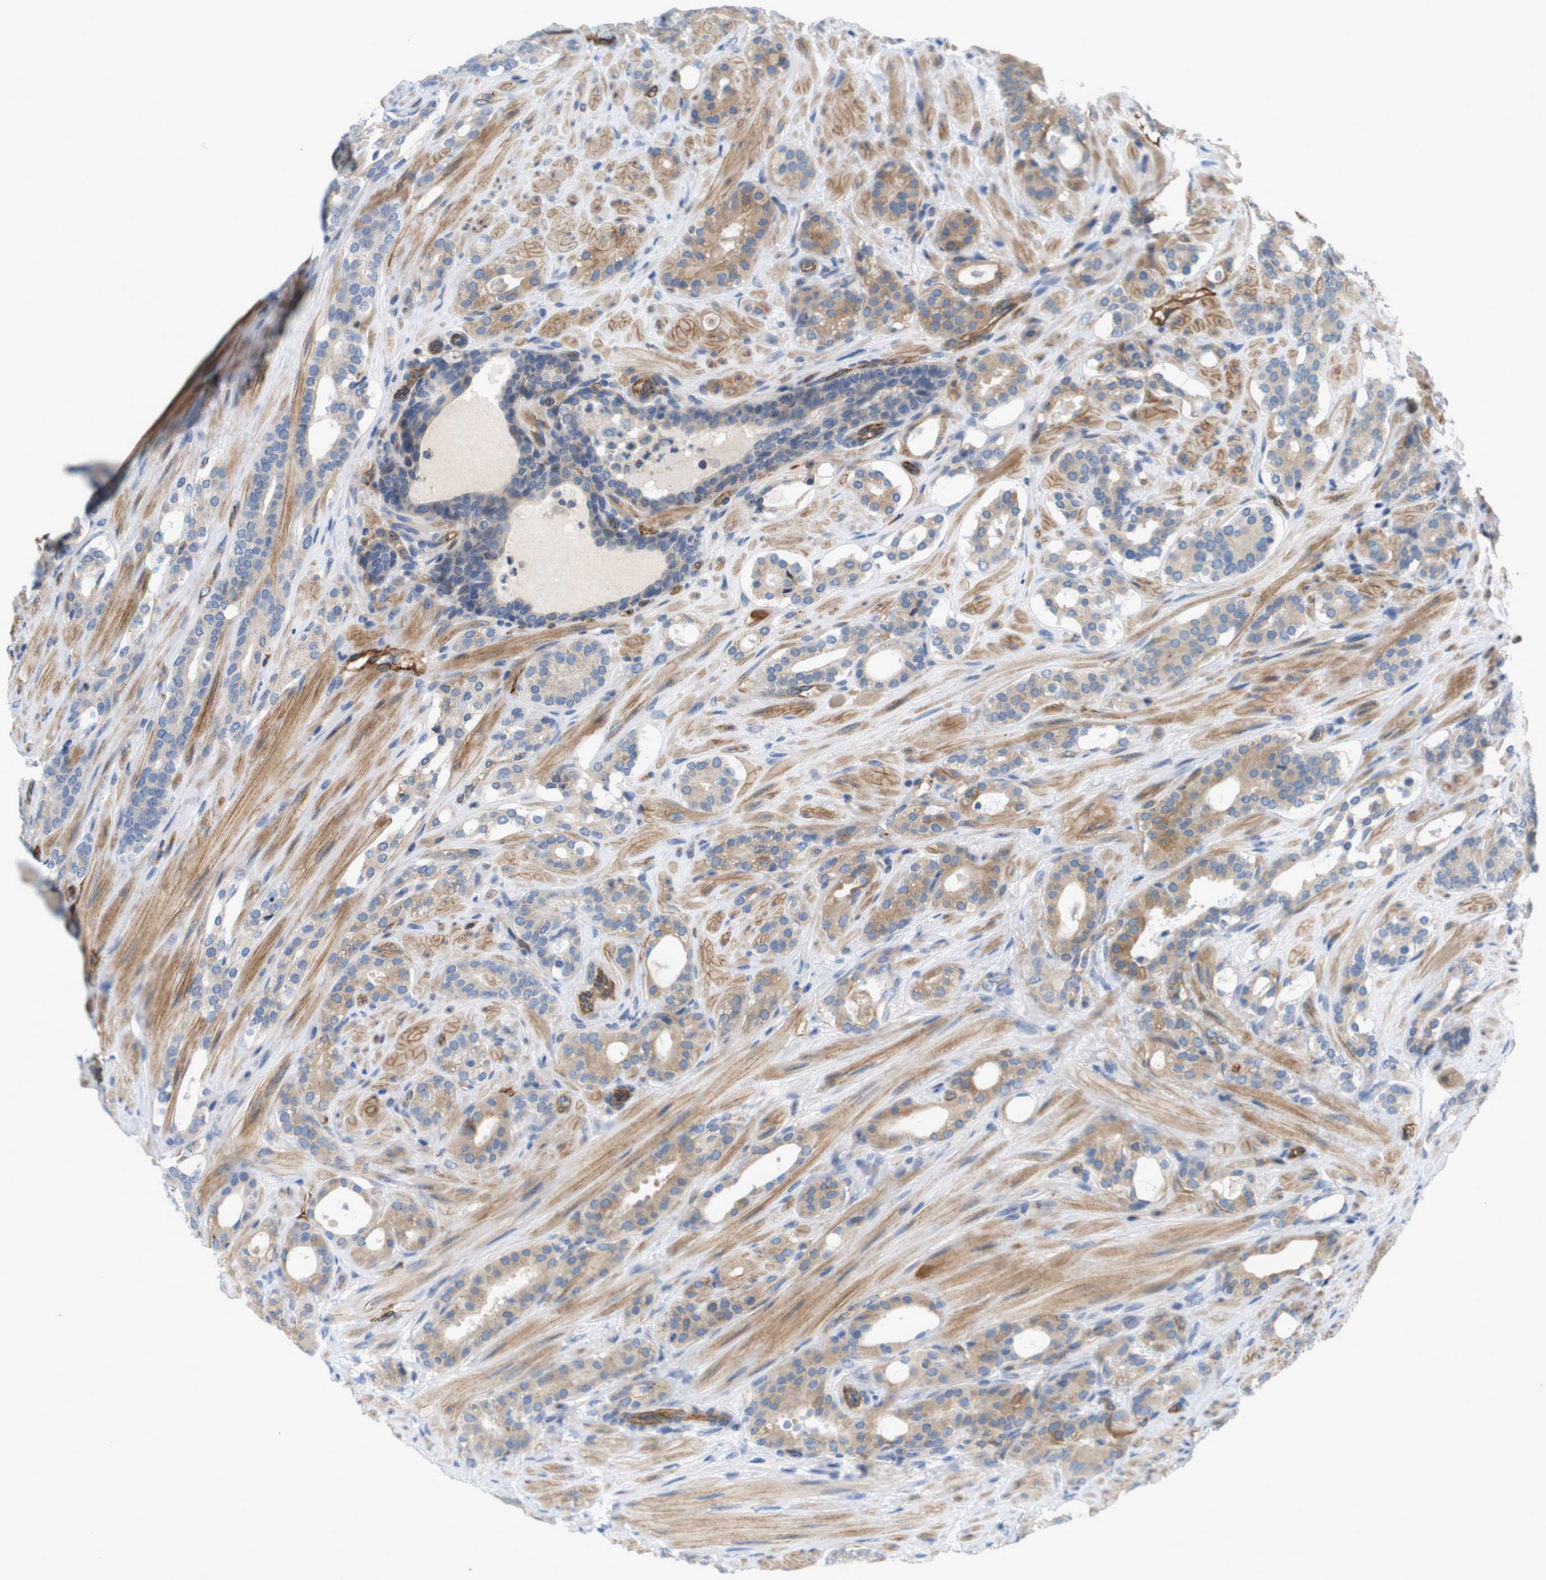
{"staining": {"intensity": "moderate", "quantity": "25%-75%", "location": "cytoplasmic/membranous"}, "tissue": "prostate cancer", "cell_type": "Tumor cells", "image_type": "cancer", "snomed": [{"axis": "morphology", "description": "Adenocarcinoma, Low grade"}, {"axis": "topography", "description": "Prostate"}], "caption": "Prostate cancer was stained to show a protein in brown. There is medium levels of moderate cytoplasmic/membranous expression in approximately 25%-75% of tumor cells. The staining was performed using DAB, with brown indicating positive protein expression. Nuclei are stained blue with hematoxylin.", "gene": "BVES", "patient": {"sex": "male", "age": 63}}